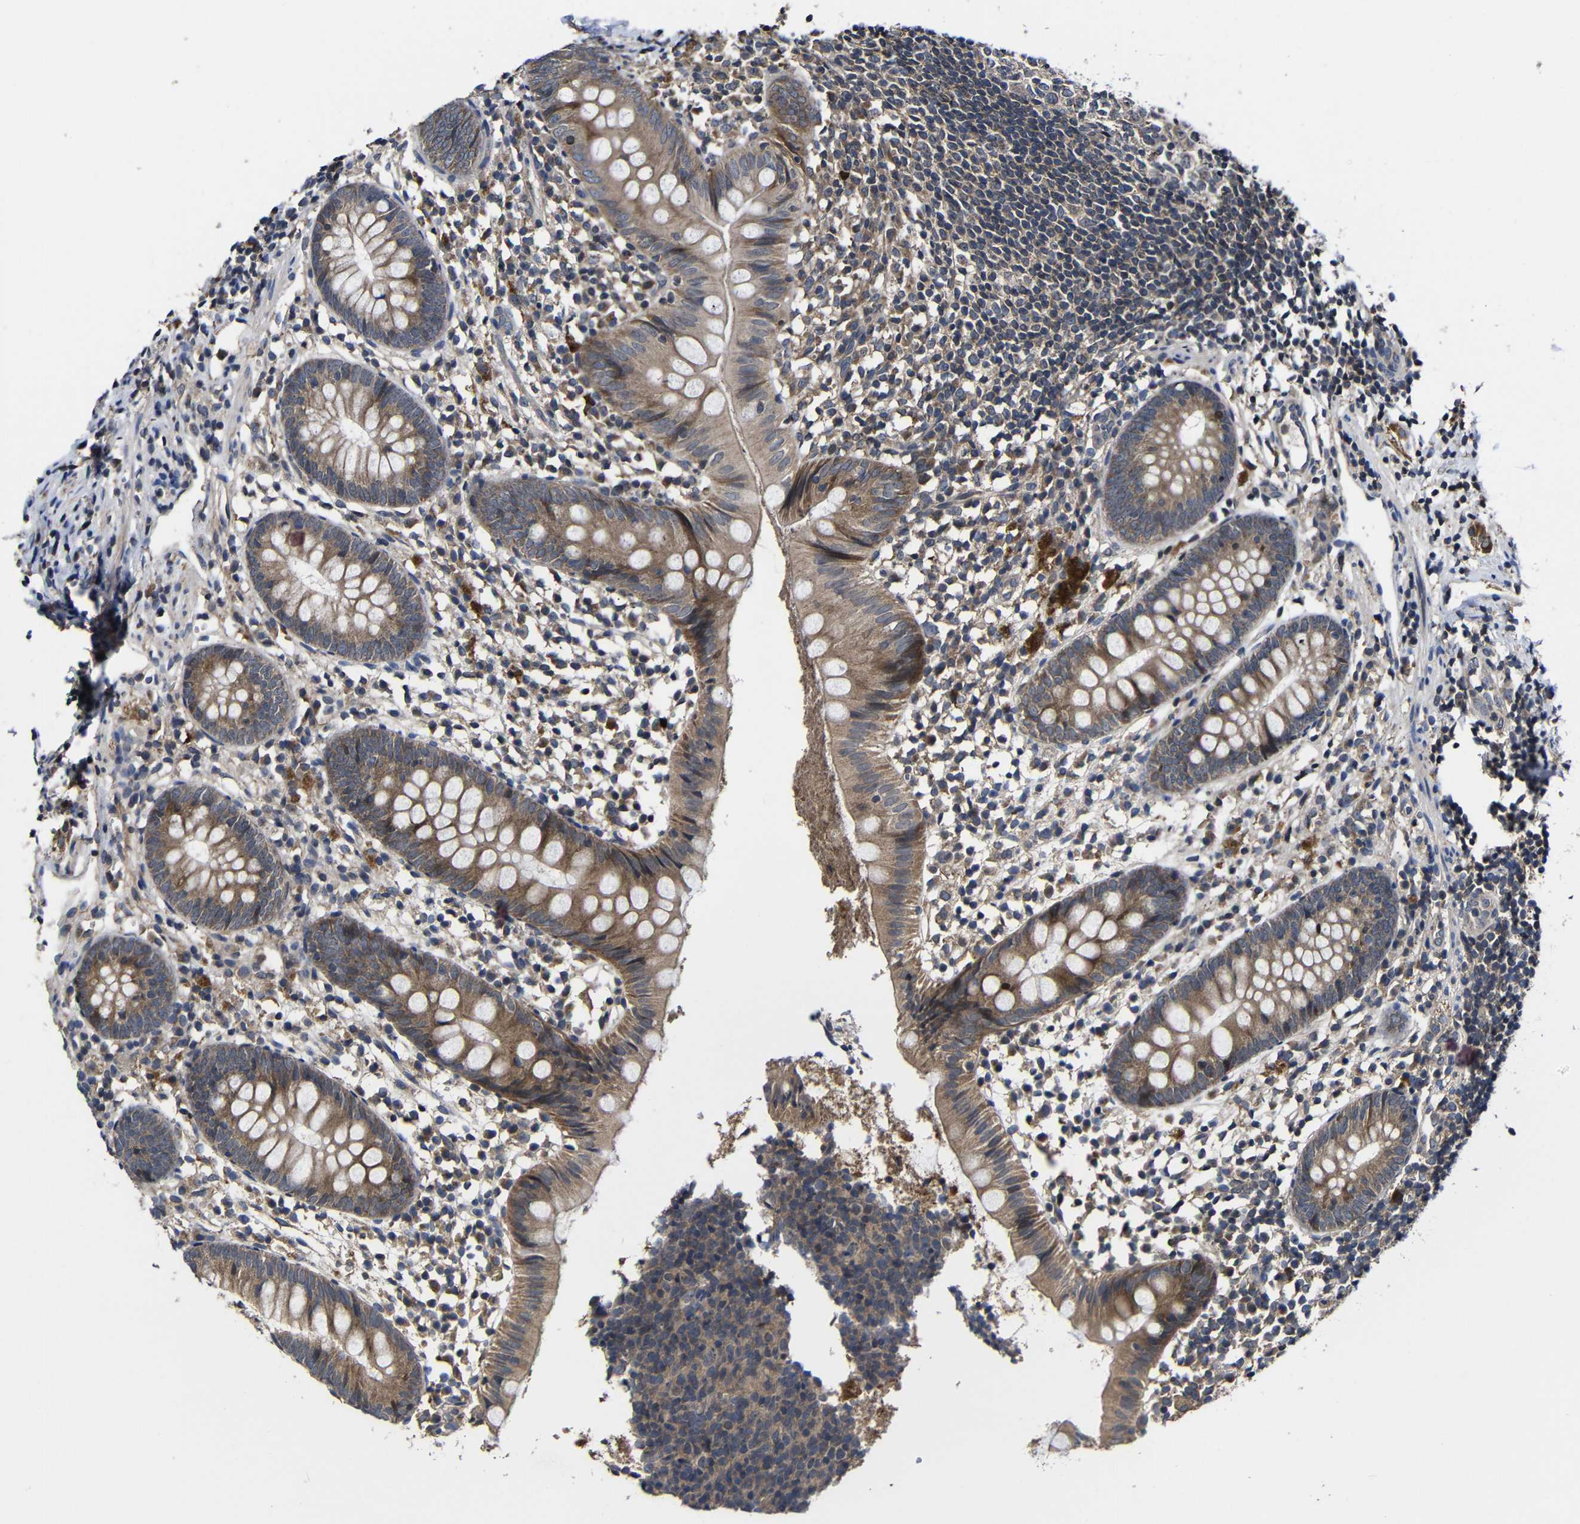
{"staining": {"intensity": "moderate", "quantity": ">75%", "location": "cytoplasmic/membranous"}, "tissue": "appendix", "cell_type": "Glandular cells", "image_type": "normal", "snomed": [{"axis": "morphology", "description": "Normal tissue, NOS"}, {"axis": "topography", "description": "Appendix"}], "caption": "Immunohistochemical staining of benign appendix displays >75% levels of moderate cytoplasmic/membranous protein positivity in about >75% of glandular cells. (DAB = brown stain, brightfield microscopy at high magnification).", "gene": "LPAR5", "patient": {"sex": "female", "age": 20}}